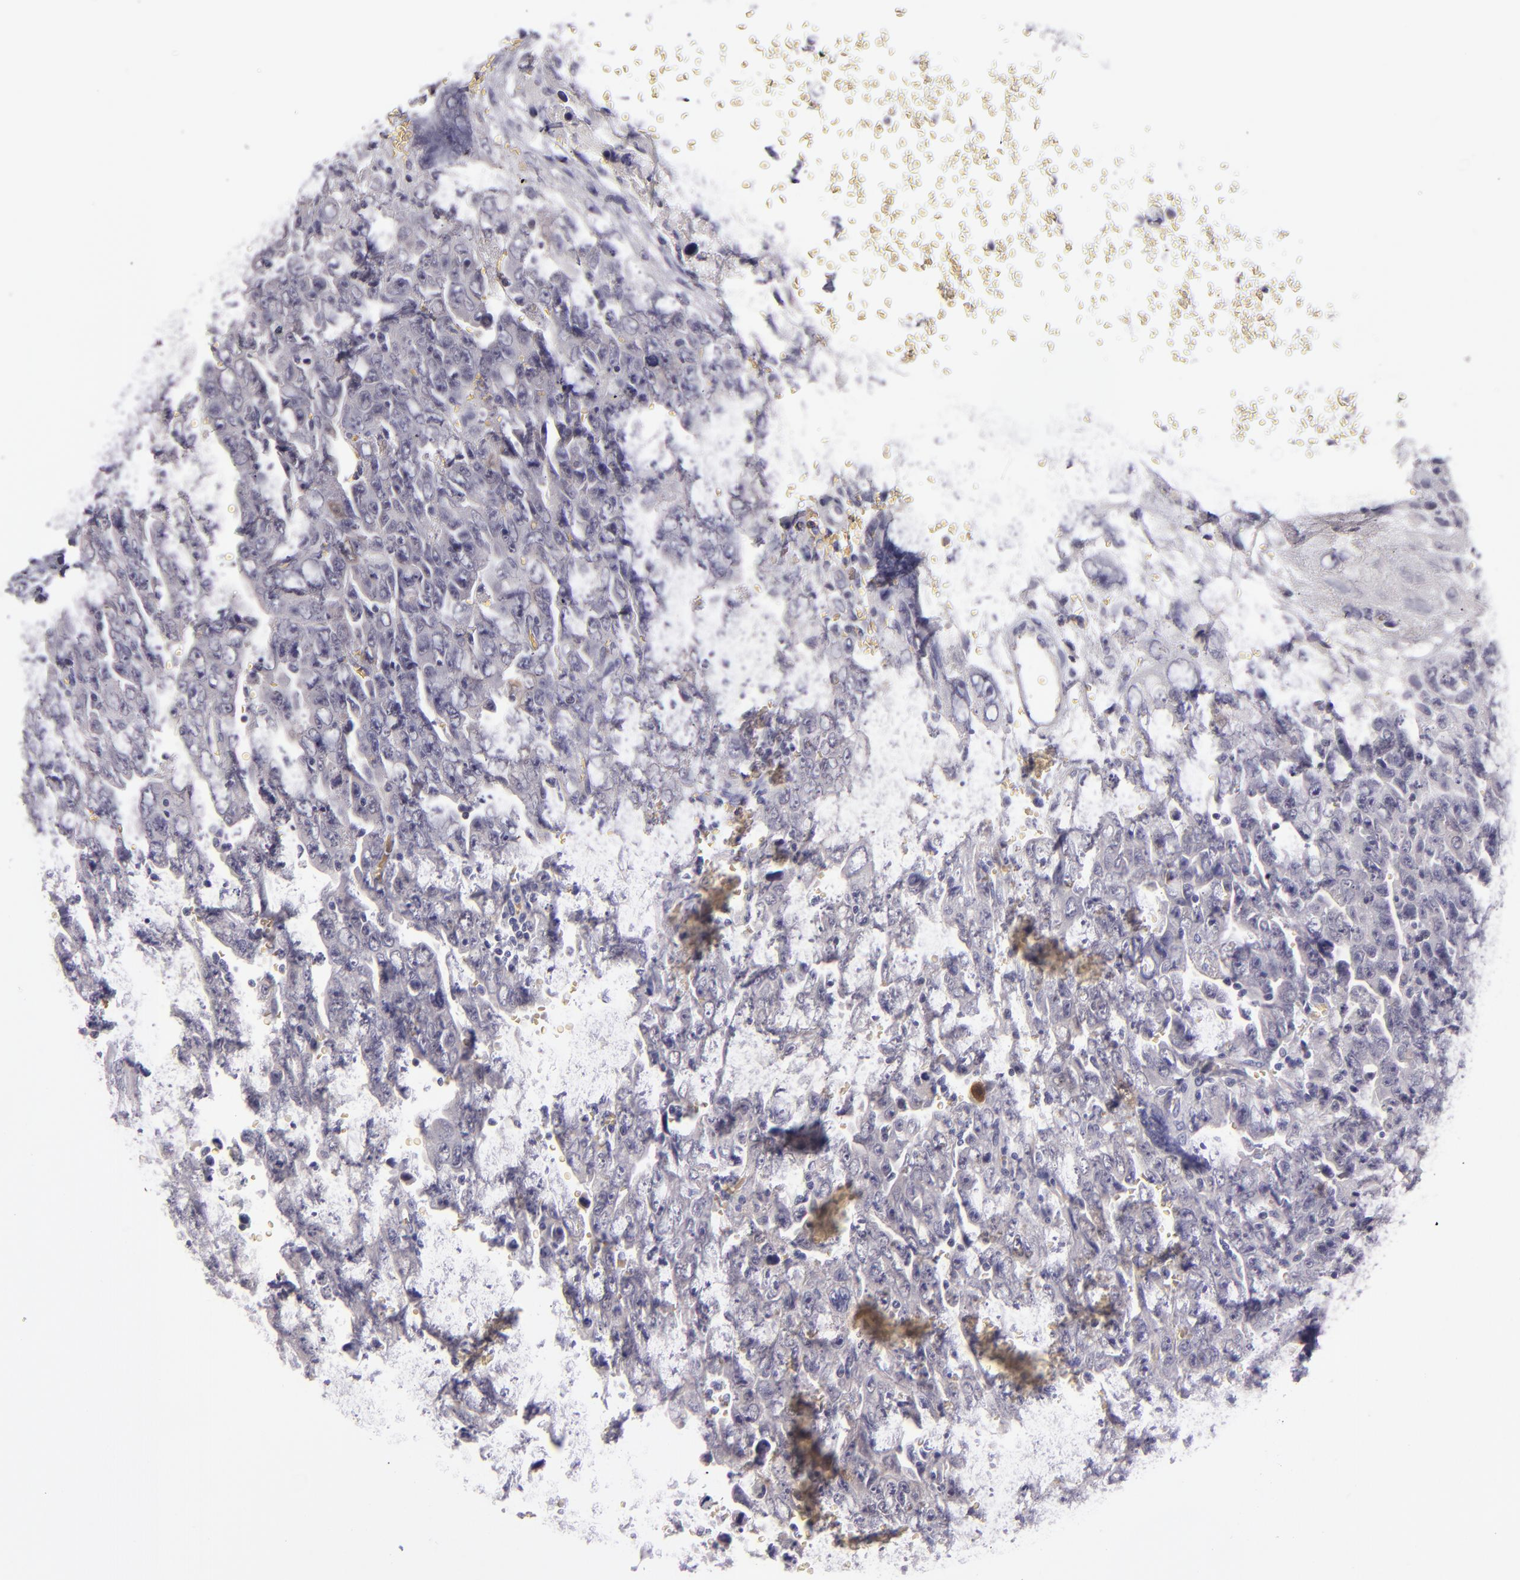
{"staining": {"intensity": "negative", "quantity": "none", "location": "none"}, "tissue": "testis cancer", "cell_type": "Tumor cells", "image_type": "cancer", "snomed": [{"axis": "morphology", "description": "Carcinoma, Embryonal, NOS"}, {"axis": "topography", "description": "Testis"}], "caption": "Image shows no protein staining in tumor cells of testis embryonal carcinoma tissue.", "gene": "SNCB", "patient": {"sex": "male", "age": 28}}